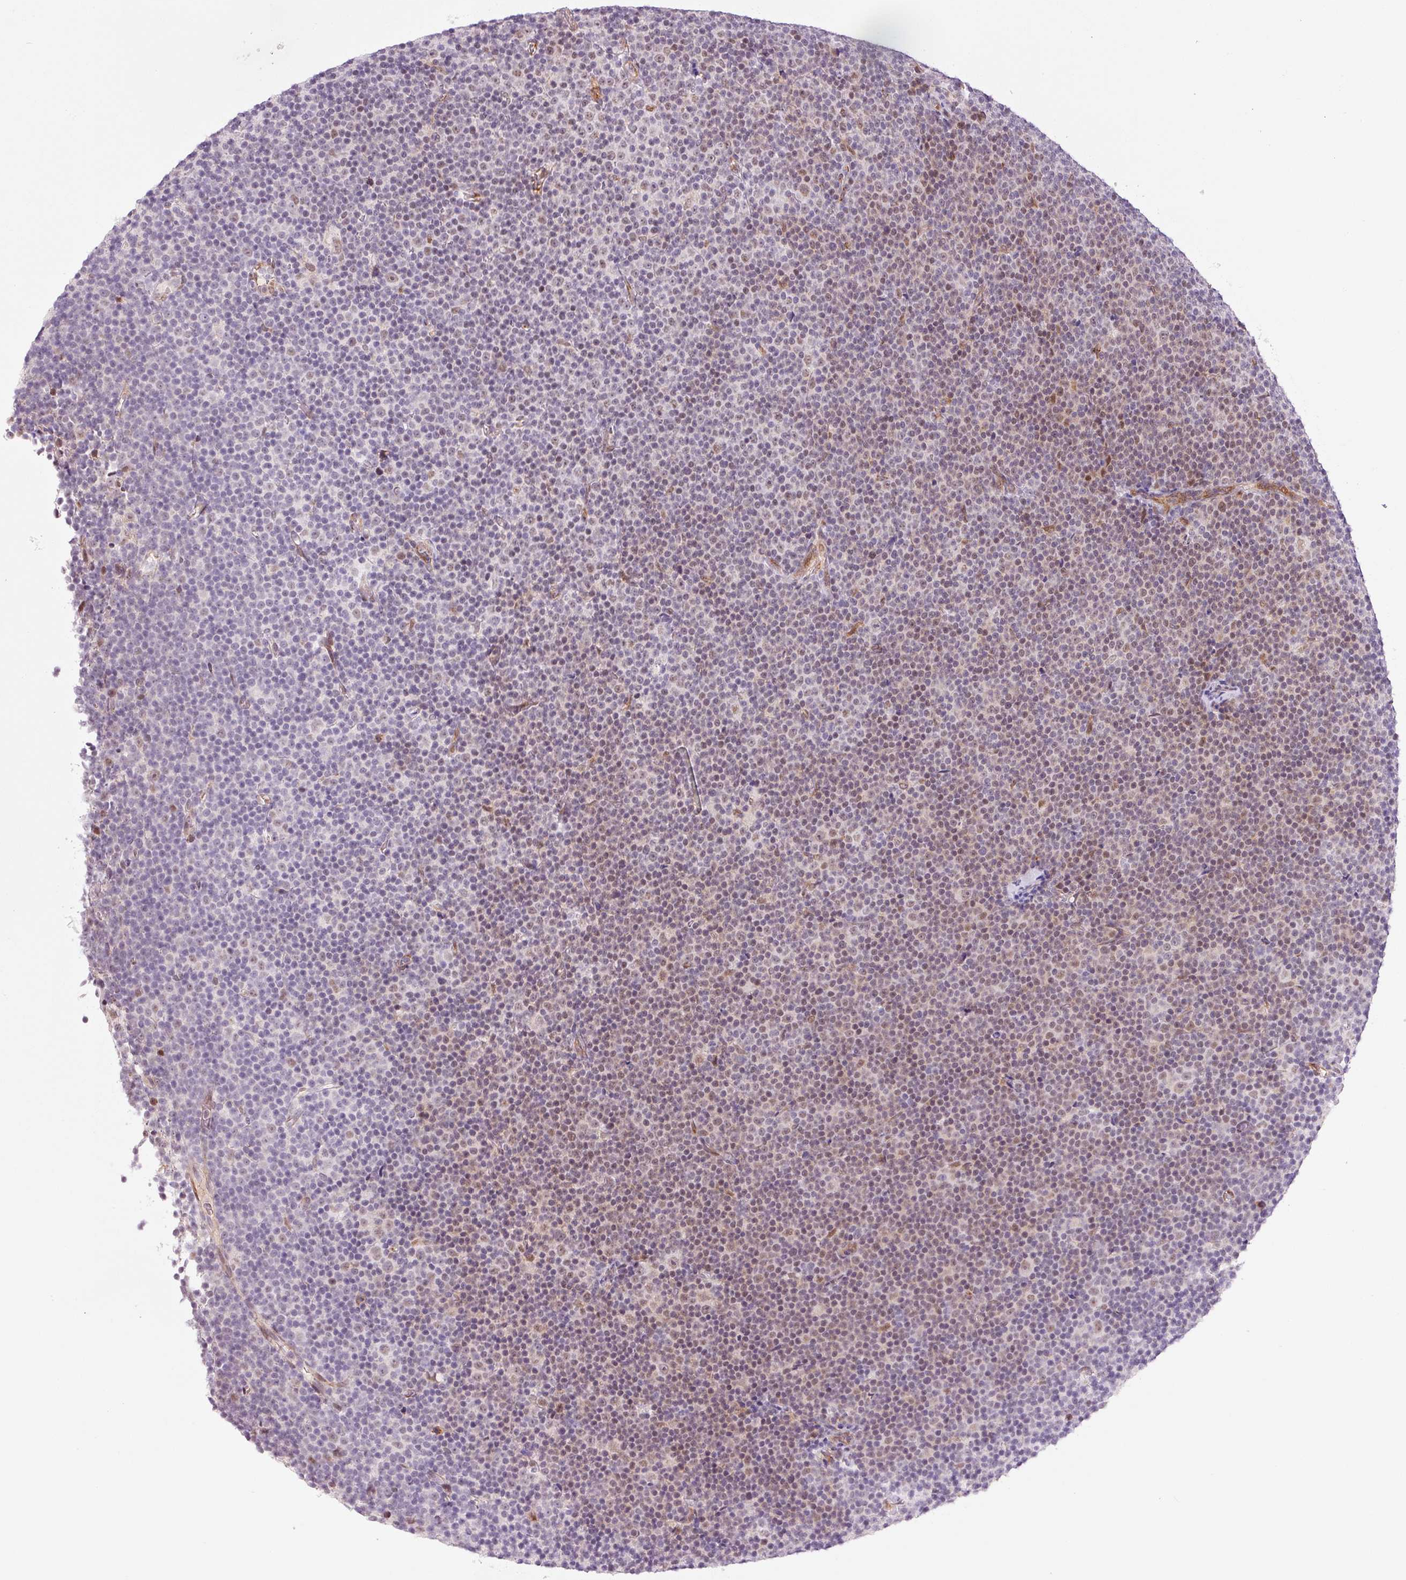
{"staining": {"intensity": "weak", "quantity": "25%-75%", "location": "nuclear"}, "tissue": "lymphoma", "cell_type": "Tumor cells", "image_type": "cancer", "snomed": [{"axis": "morphology", "description": "Malignant lymphoma, non-Hodgkin's type, Low grade"}, {"axis": "topography", "description": "Lymph node"}], "caption": "Brown immunohistochemical staining in human lymphoma displays weak nuclear staining in approximately 25%-75% of tumor cells.", "gene": "ANKRD20A1", "patient": {"sex": "female", "age": 67}}